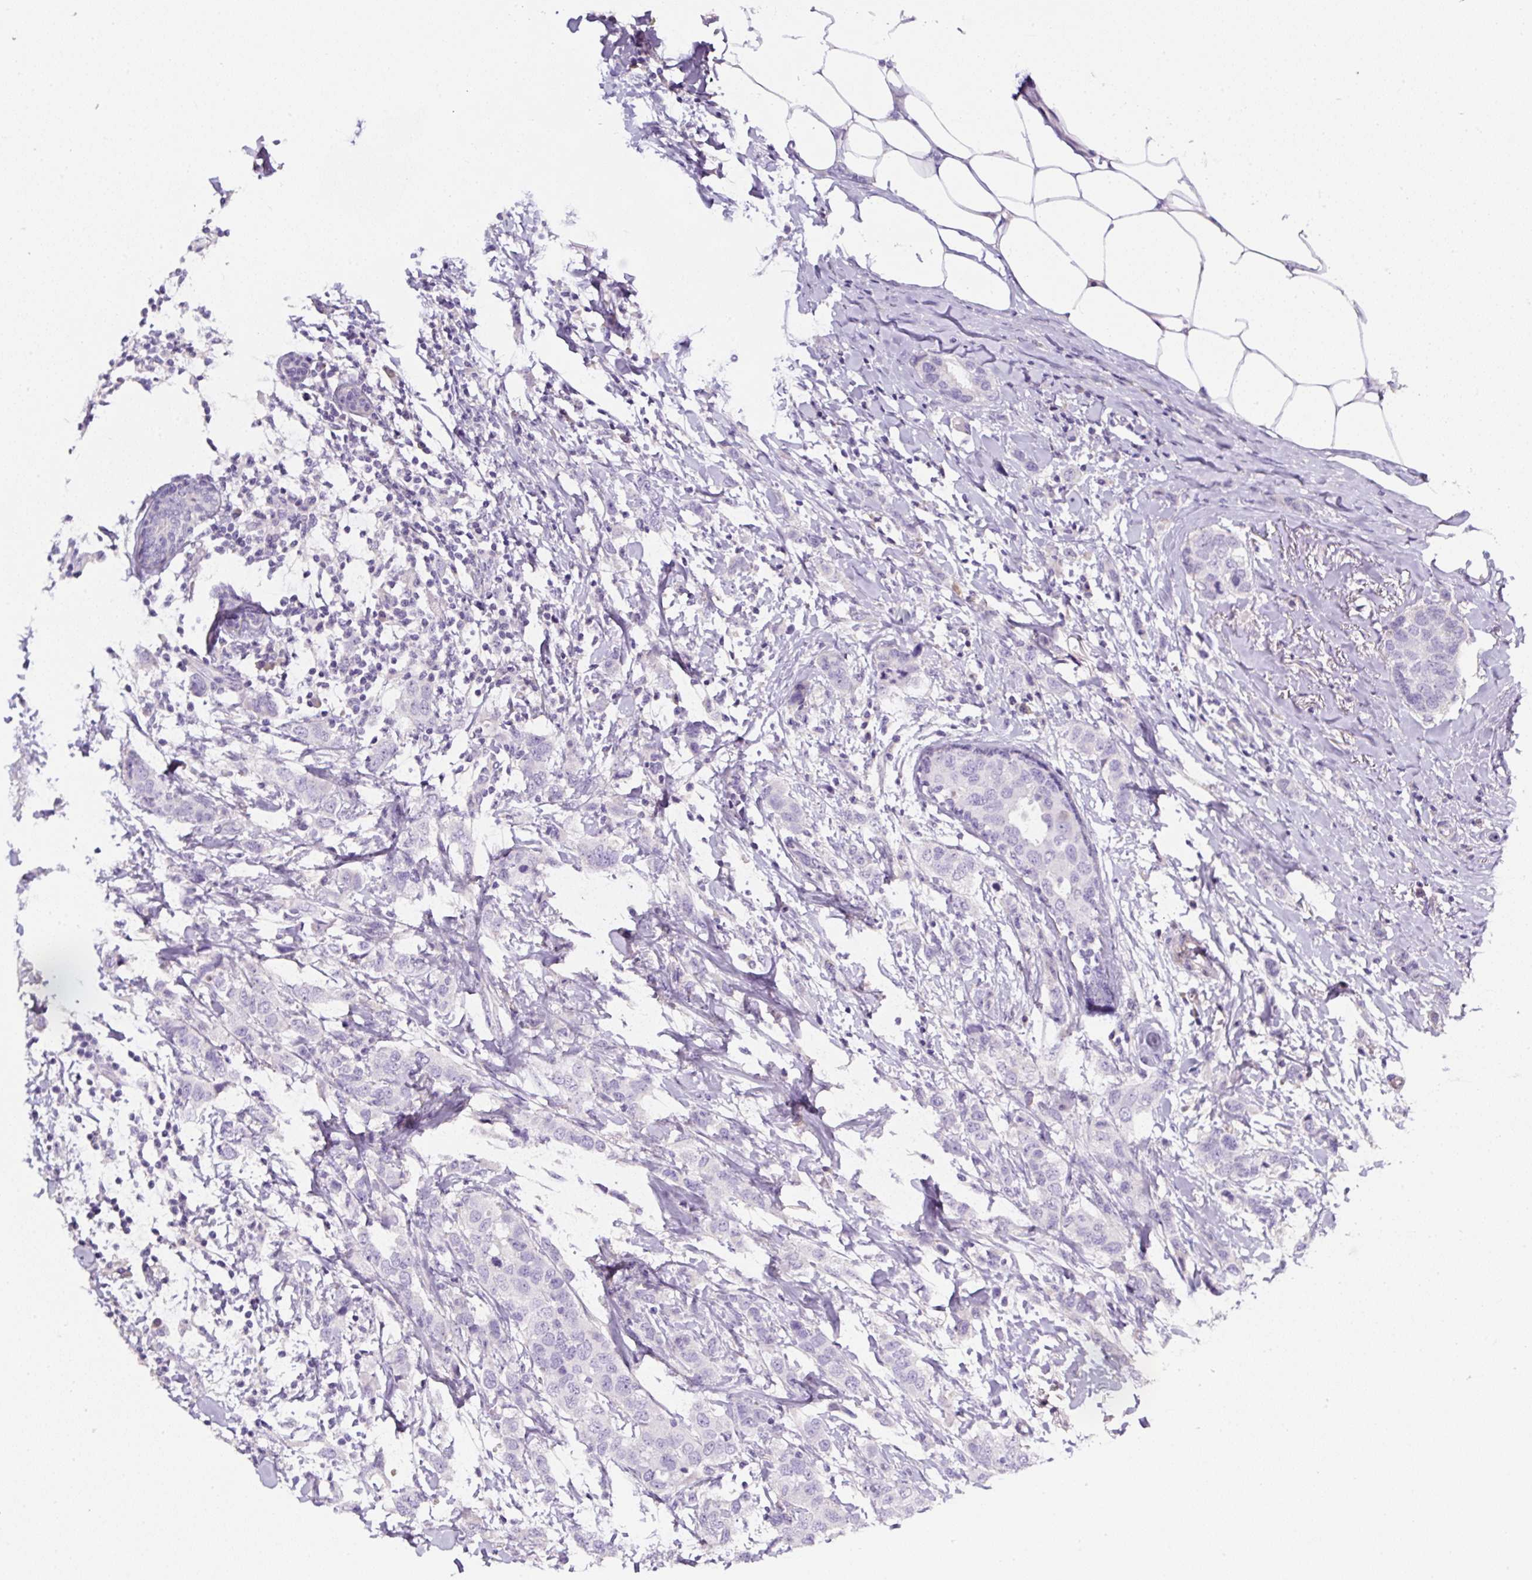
{"staining": {"intensity": "negative", "quantity": "none", "location": "none"}, "tissue": "breast cancer", "cell_type": "Tumor cells", "image_type": "cancer", "snomed": [{"axis": "morphology", "description": "Duct carcinoma"}, {"axis": "topography", "description": "Breast"}], "caption": "Human infiltrating ductal carcinoma (breast) stained for a protein using IHC demonstrates no staining in tumor cells.", "gene": "OR14A2", "patient": {"sex": "female", "age": 50}}